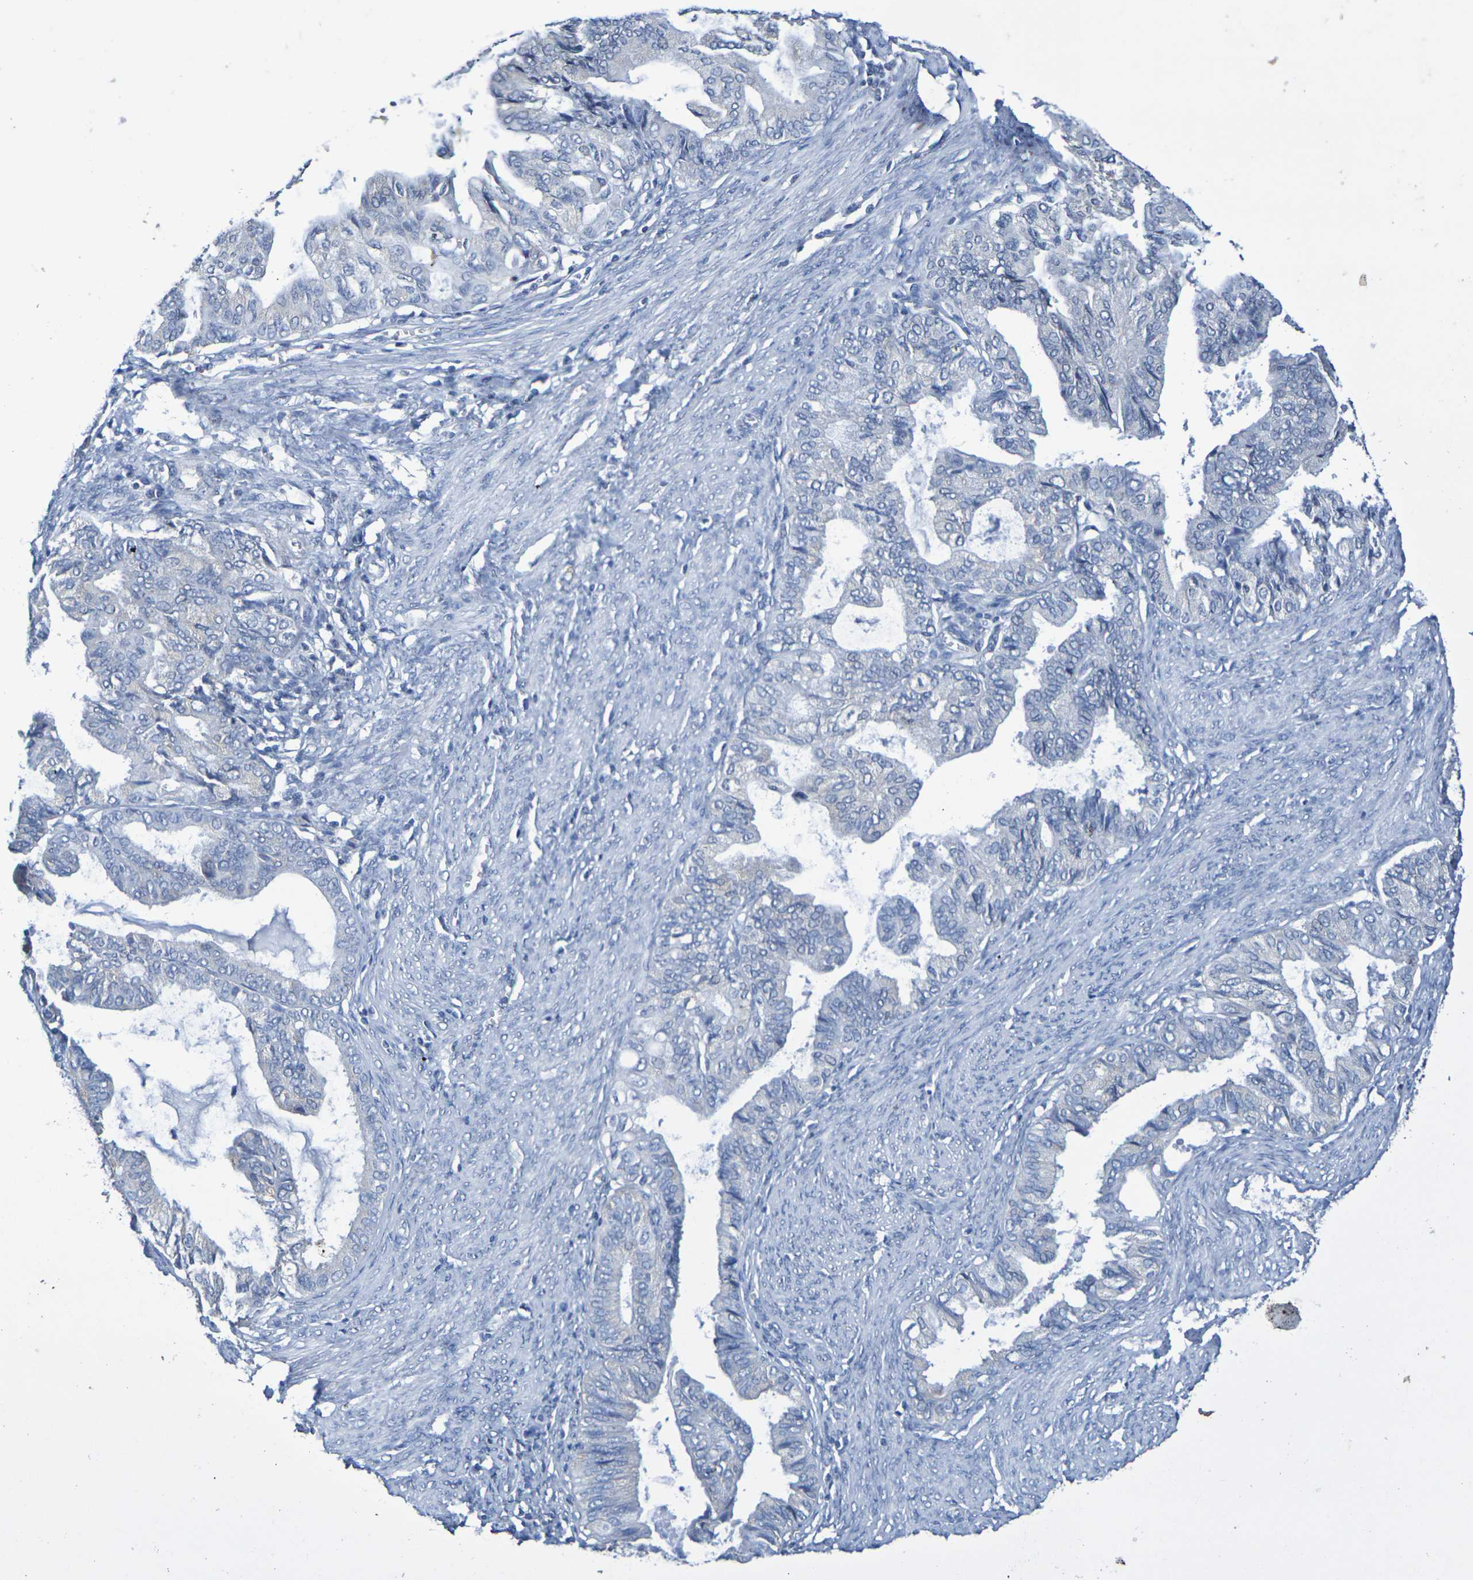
{"staining": {"intensity": "negative", "quantity": "none", "location": "none"}, "tissue": "endometrial cancer", "cell_type": "Tumor cells", "image_type": "cancer", "snomed": [{"axis": "morphology", "description": "Adenocarcinoma, NOS"}, {"axis": "topography", "description": "Endometrium"}], "caption": "This micrograph is of adenocarcinoma (endometrial) stained with immunohistochemistry (IHC) to label a protein in brown with the nuclei are counter-stained blue. There is no expression in tumor cells. (DAB immunohistochemistry (IHC) with hematoxylin counter stain).", "gene": "CHRNB1", "patient": {"sex": "female", "age": 86}}